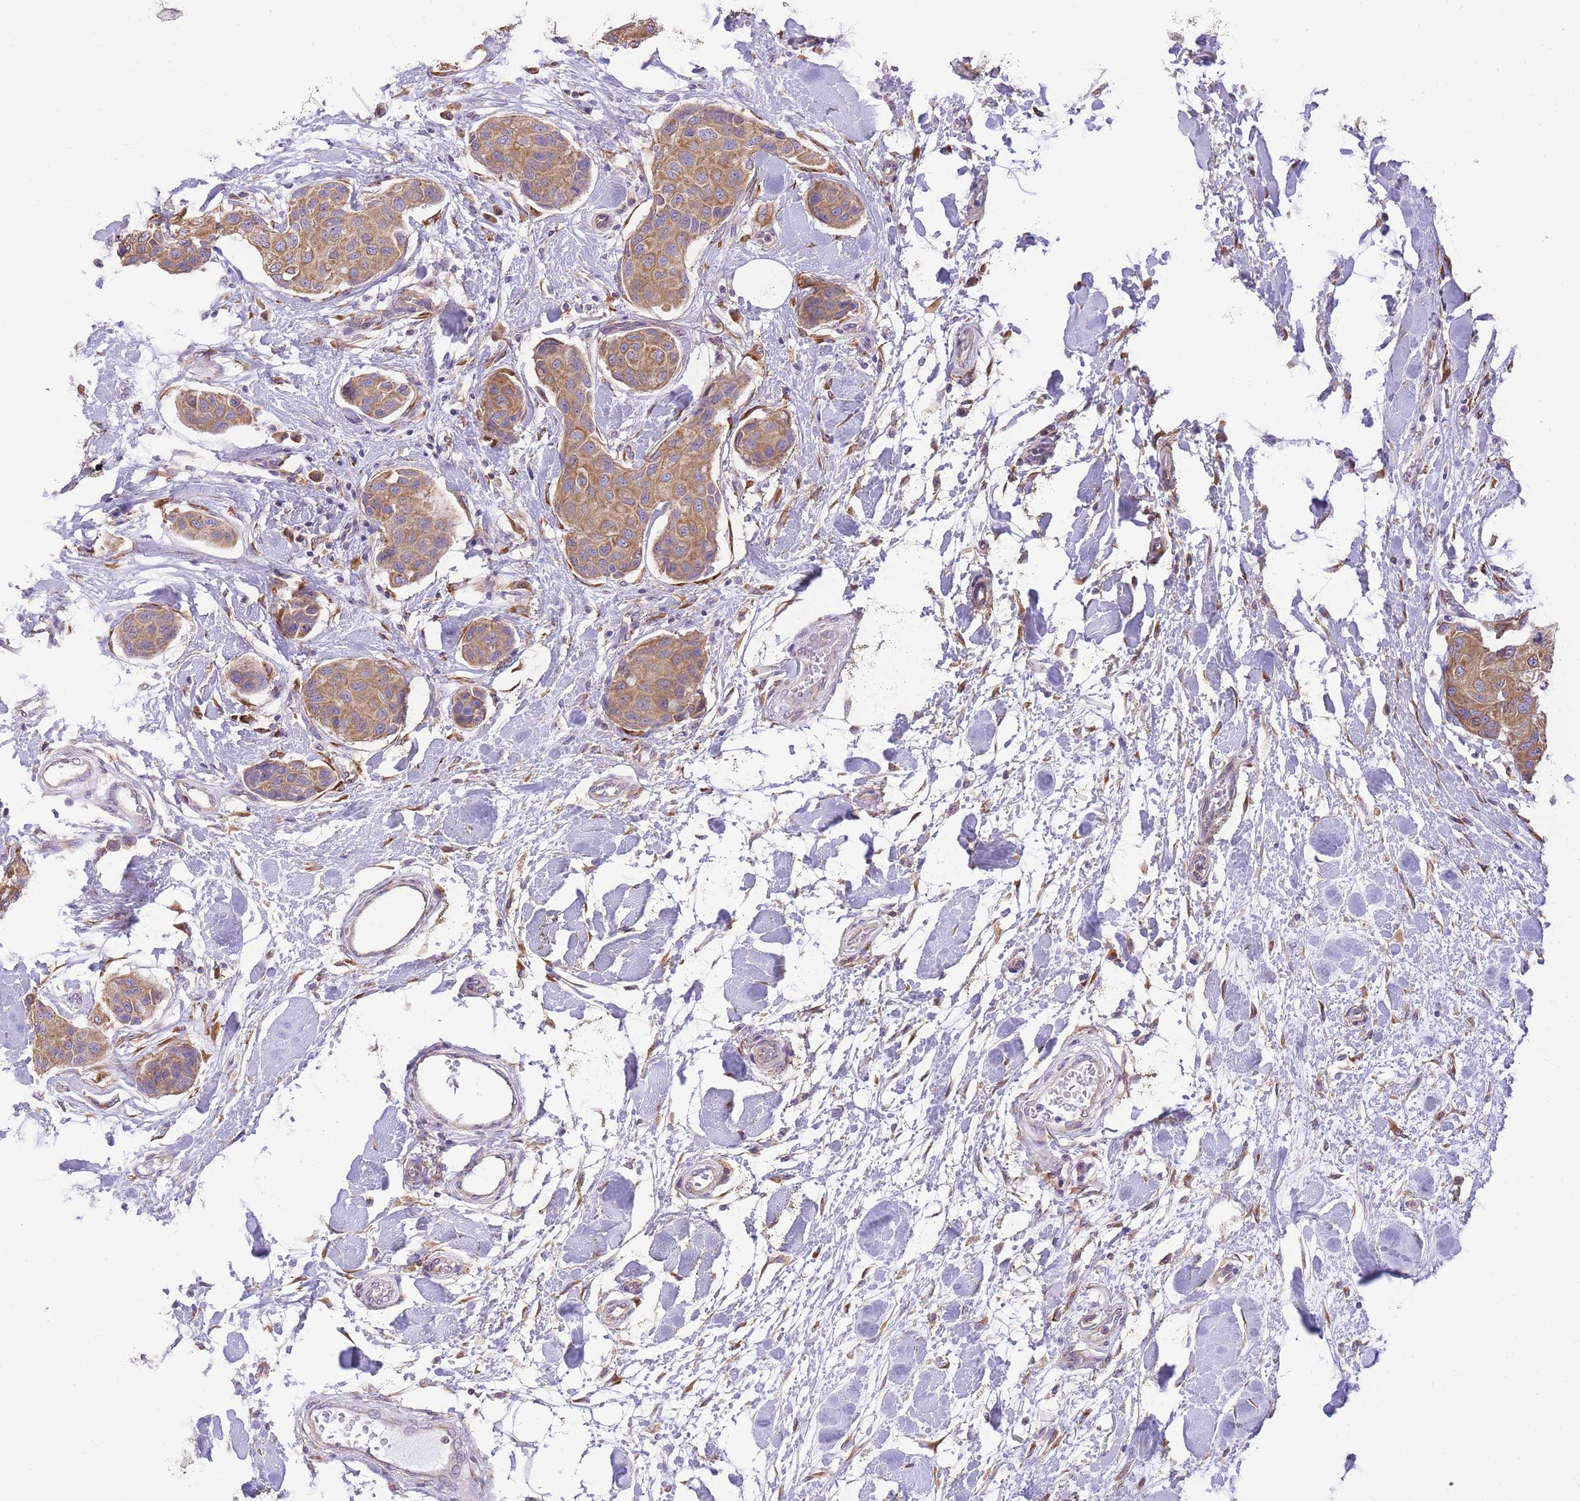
{"staining": {"intensity": "moderate", "quantity": ">75%", "location": "cytoplasmic/membranous"}, "tissue": "breast cancer", "cell_type": "Tumor cells", "image_type": "cancer", "snomed": [{"axis": "morphology", "description": "Duct carcinoma"}, {"axis": "topography", "description": "Breast"}, {"axis": "topography", "description": "Lymph node"}], "caption": "DAB (3,3'-diaminobenzidine) immunohistochemical staining of breast invasive ductal carcinoma exhibits moderate cytoplasmic/membranous protein expression in about >75% of tumor cells.", "gene": "GBP7", "patient": {"sex": "female", "age": 80}}